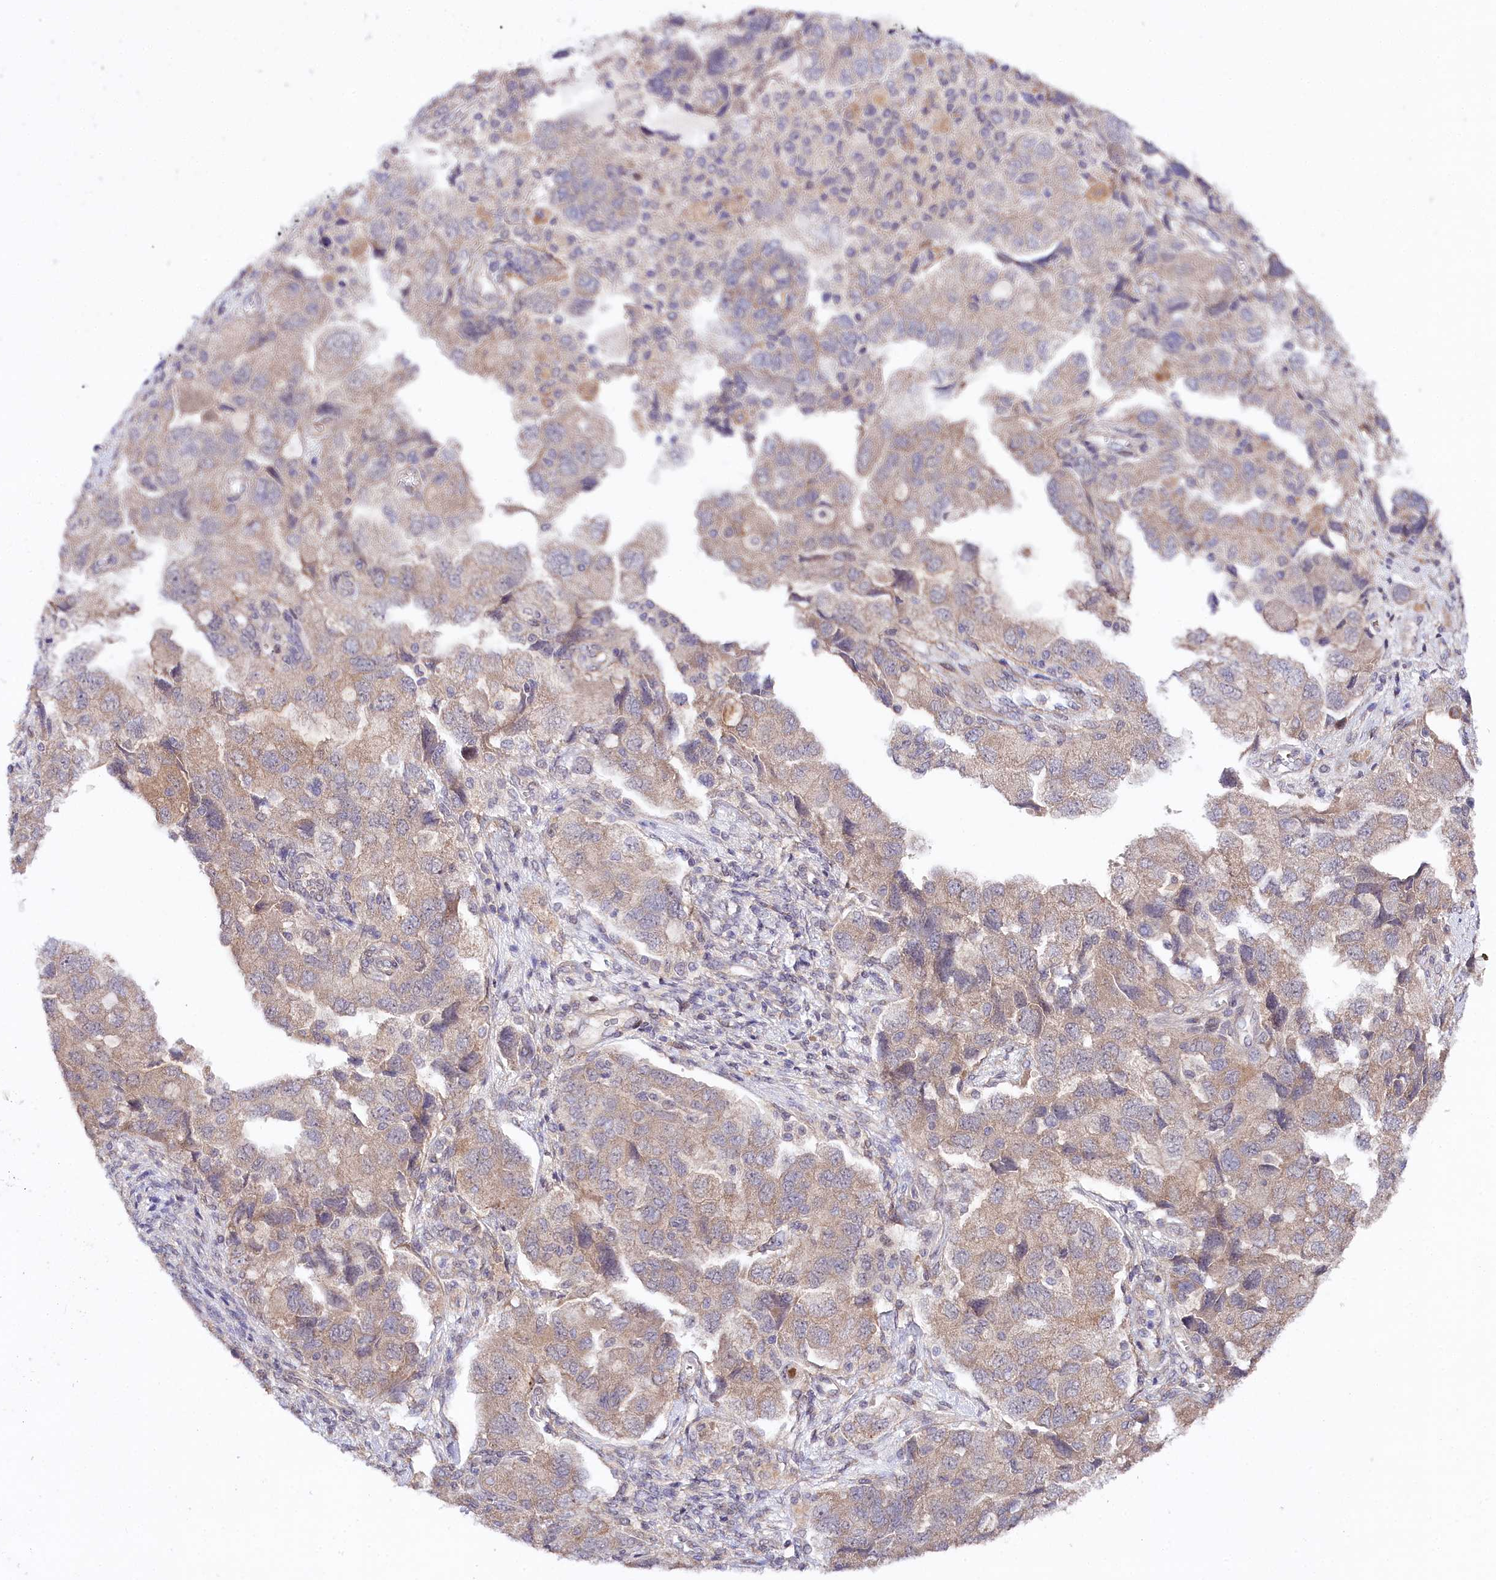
{"staining": {"intensity": "moderate", "quantity": ">75%", "location": "cytoplasmic/membranous"}, "tissue": "ovarian cancer", "cell_type": "Tumor cells", "image_type": "cancer", "snomed": [{"axis": "morphology", "description": "Carcinoma, NOS"}, {"axis": "morphology", "description": "Cystadenocarcinoma, serous, NOS"}, {"axis": "topography", "description": "Ovary"}], "caption": "Ovarian carcinoma stained with a protein marker shows moderate staining in tumor cells.", "gene": "PHLDB1", "patient": {"sex": "female", "age": 69}}